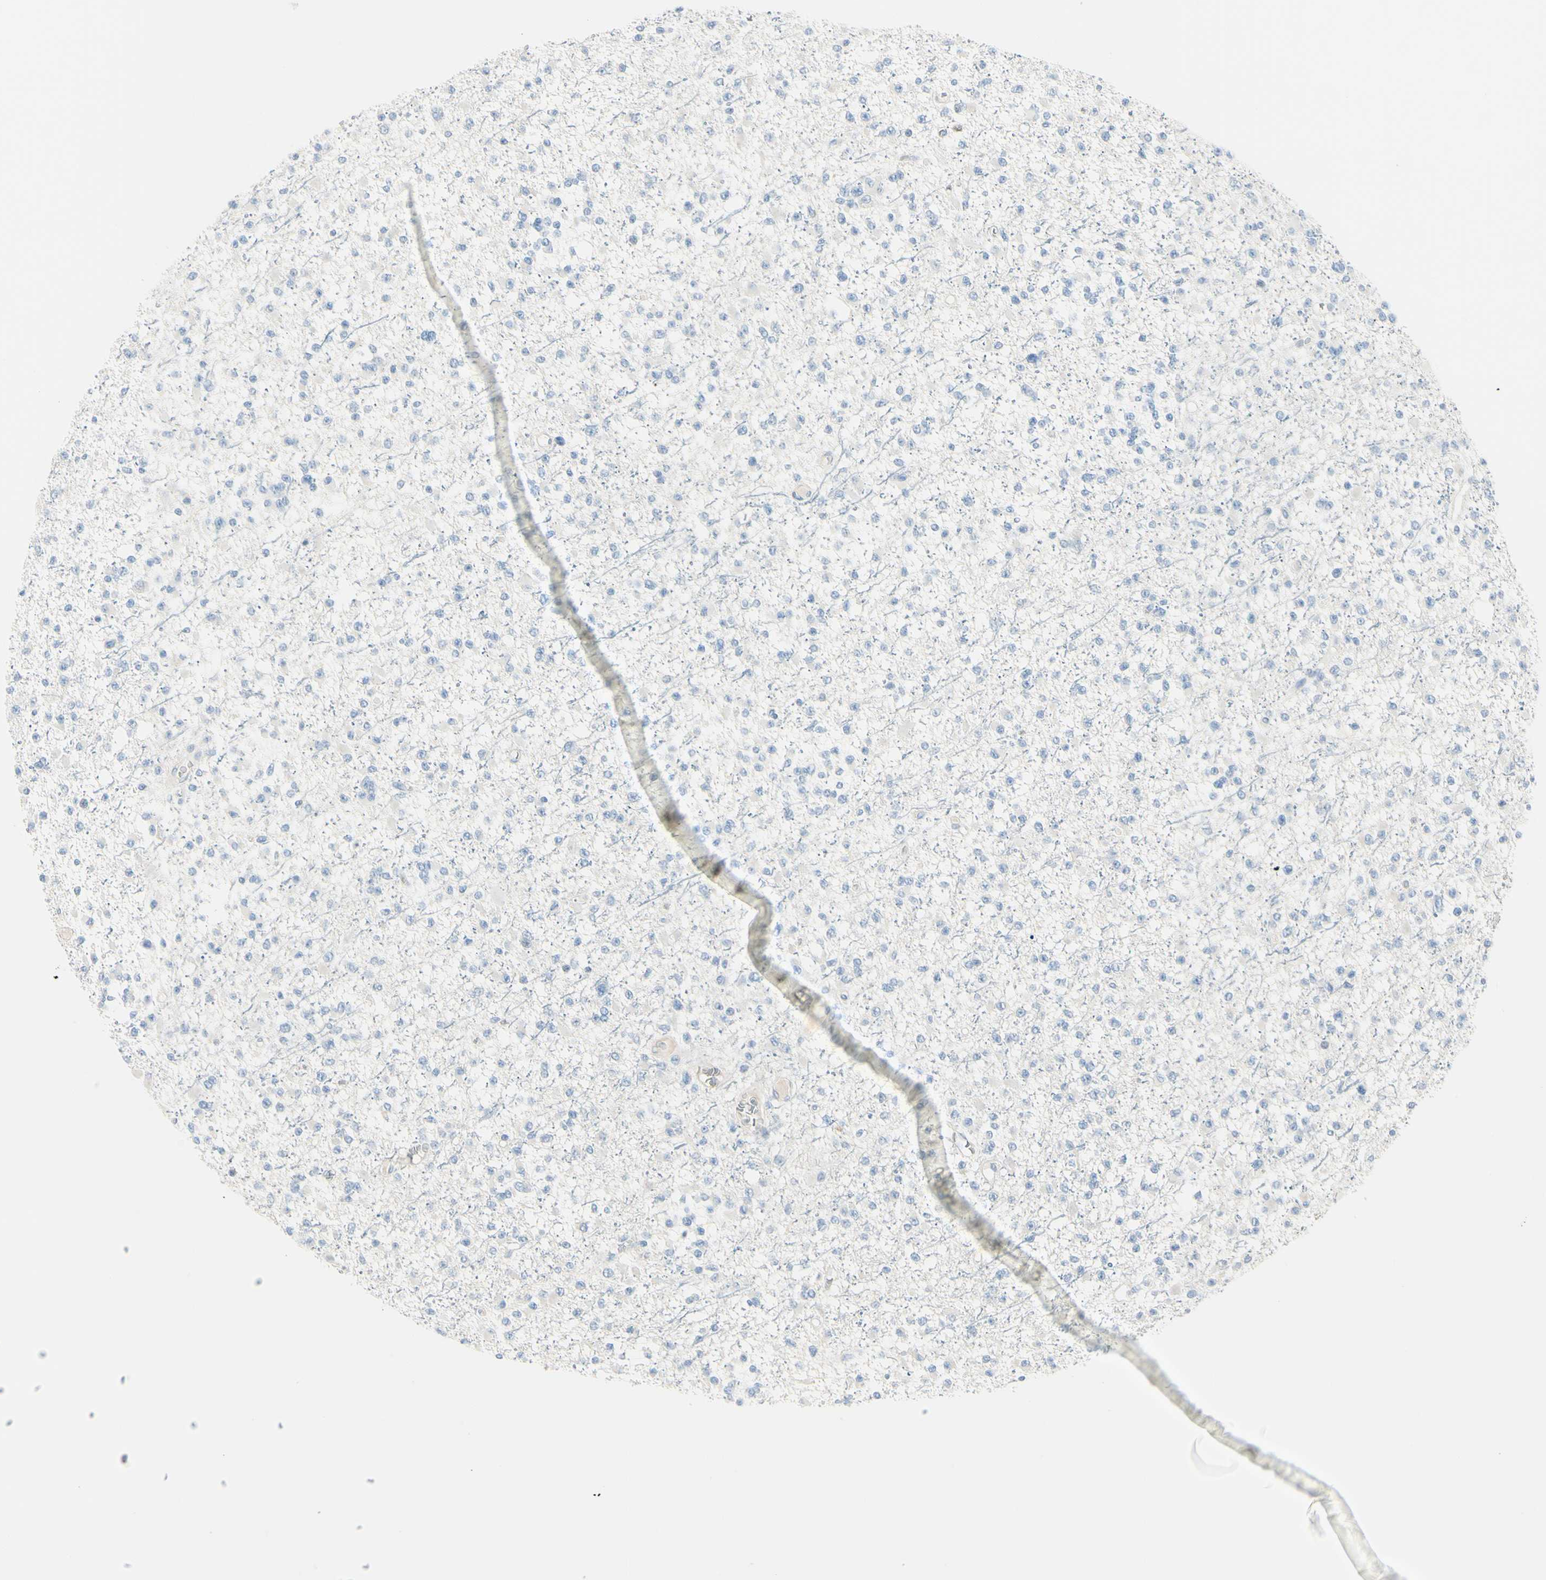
{"staining": {"intensity": "negative", "quantity": "none", "location": "none"}, "tissue": "glioma", "cell_type": "Tumor cells", "image_type": "cancer", "snomed": [{"axis": "morphology", "description": "Glioma, malignant, Low grade"}, {"axis": "topography", "description": "Brain"}], "caption": "This histopathology image is of glioma stained with immunohistochemistry (IHC) to label a protein in brown with the nuclei are counter-stained blue. There is no expression in tumor cells.", "gene": "DLG4", "patient": {"sex": "female", "age": 22}}